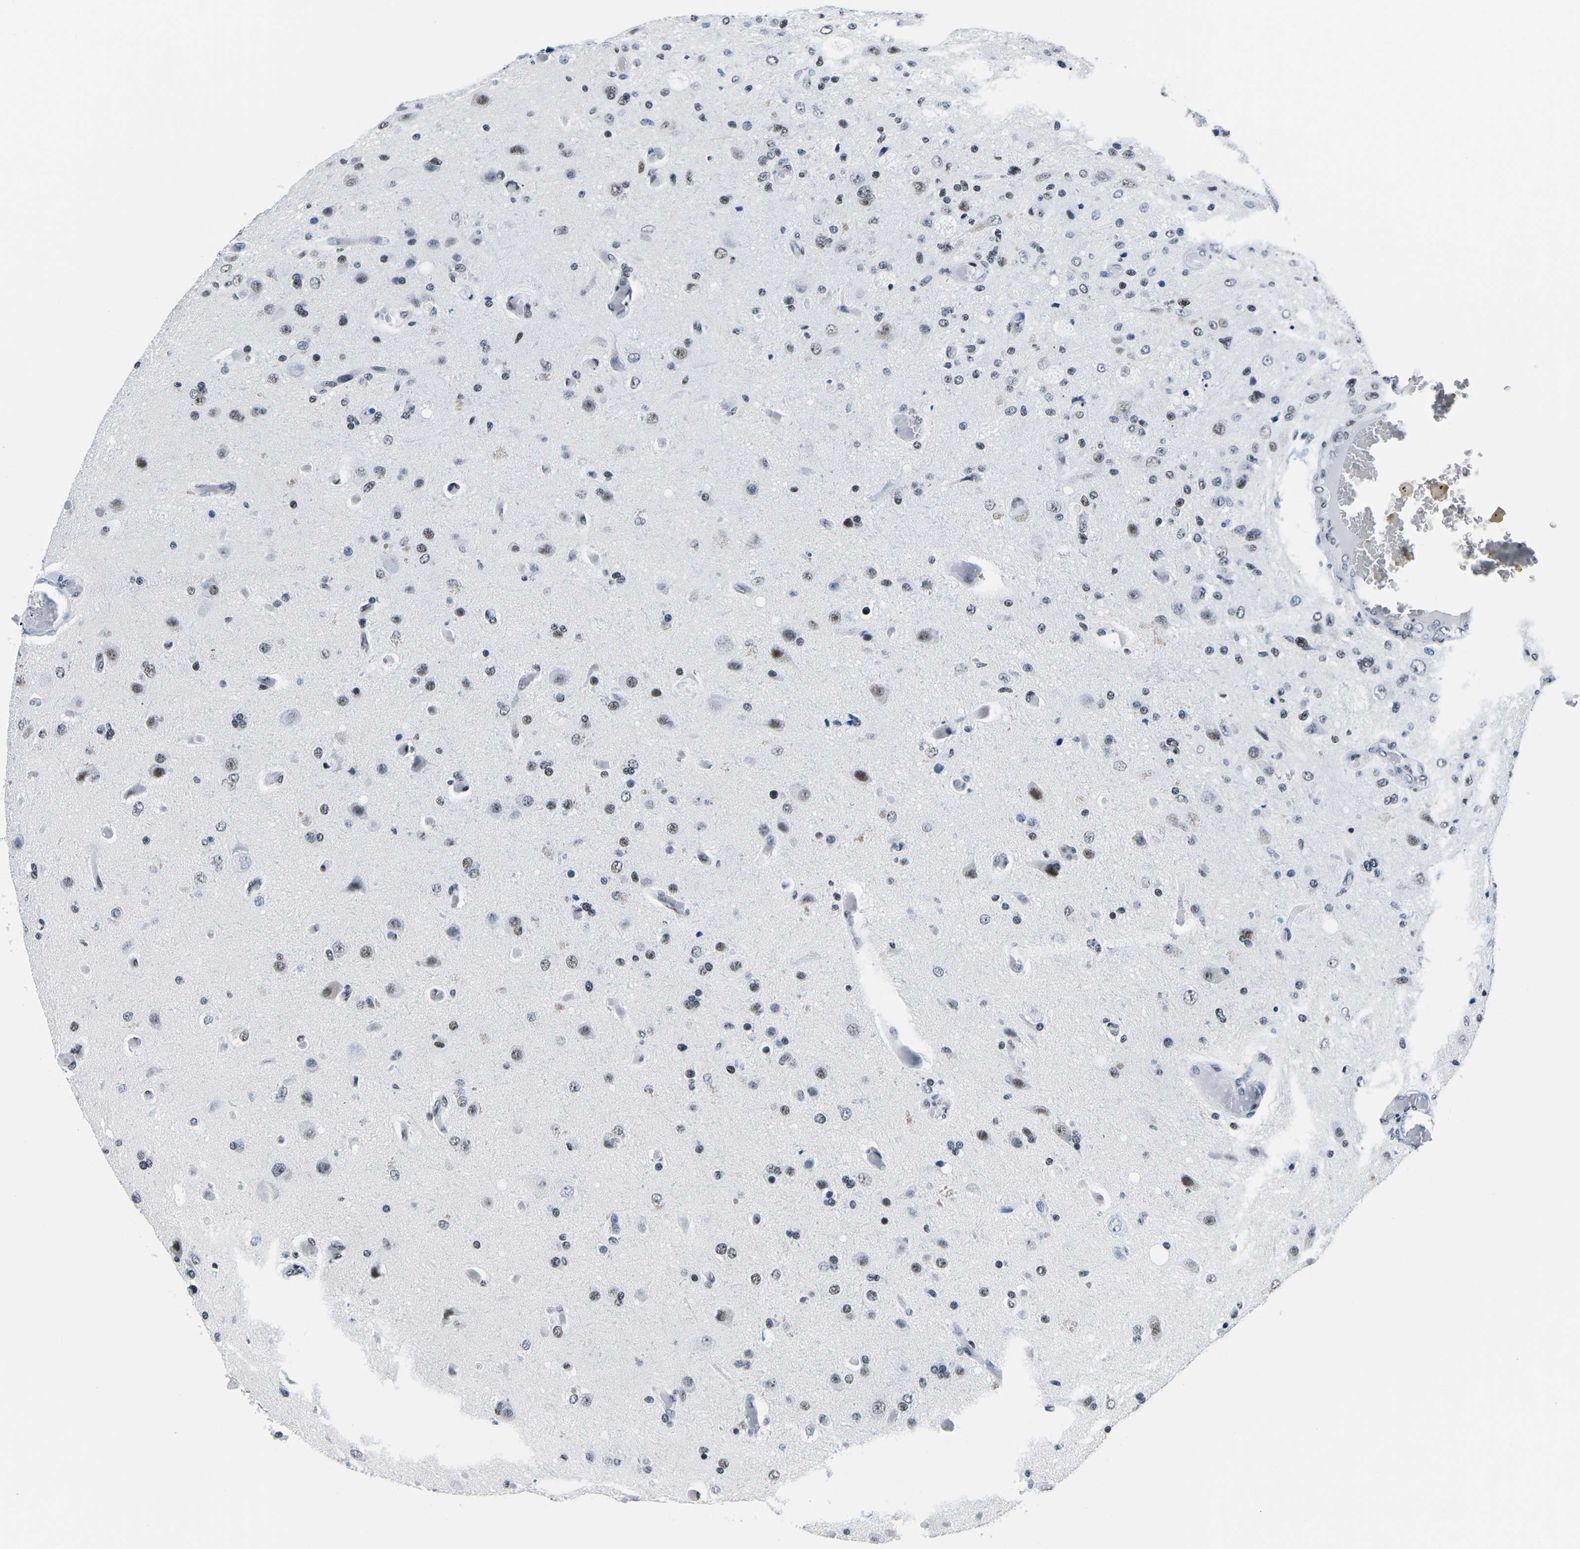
{"staining": {"intensity": "weak", "quantity": "<25%", "location": "nuclear"}, "tissue": "glioma", "cell_type": "Tumor cells", "image_type": "cancer", "snomed": [{"axis": "morphology", "description": "Normal tissue, NOS"}, {"axis": "morphology", "description": "Glioma, malignant, High grade"}, {"axis": "topography", "description": "Cerebral cortex"}], "caption": "Tumor cells are negative for protein expression in human malignant high-grade glioma.", "gene": "ATF1", "patient": {"sex": "male", "age": 77}}